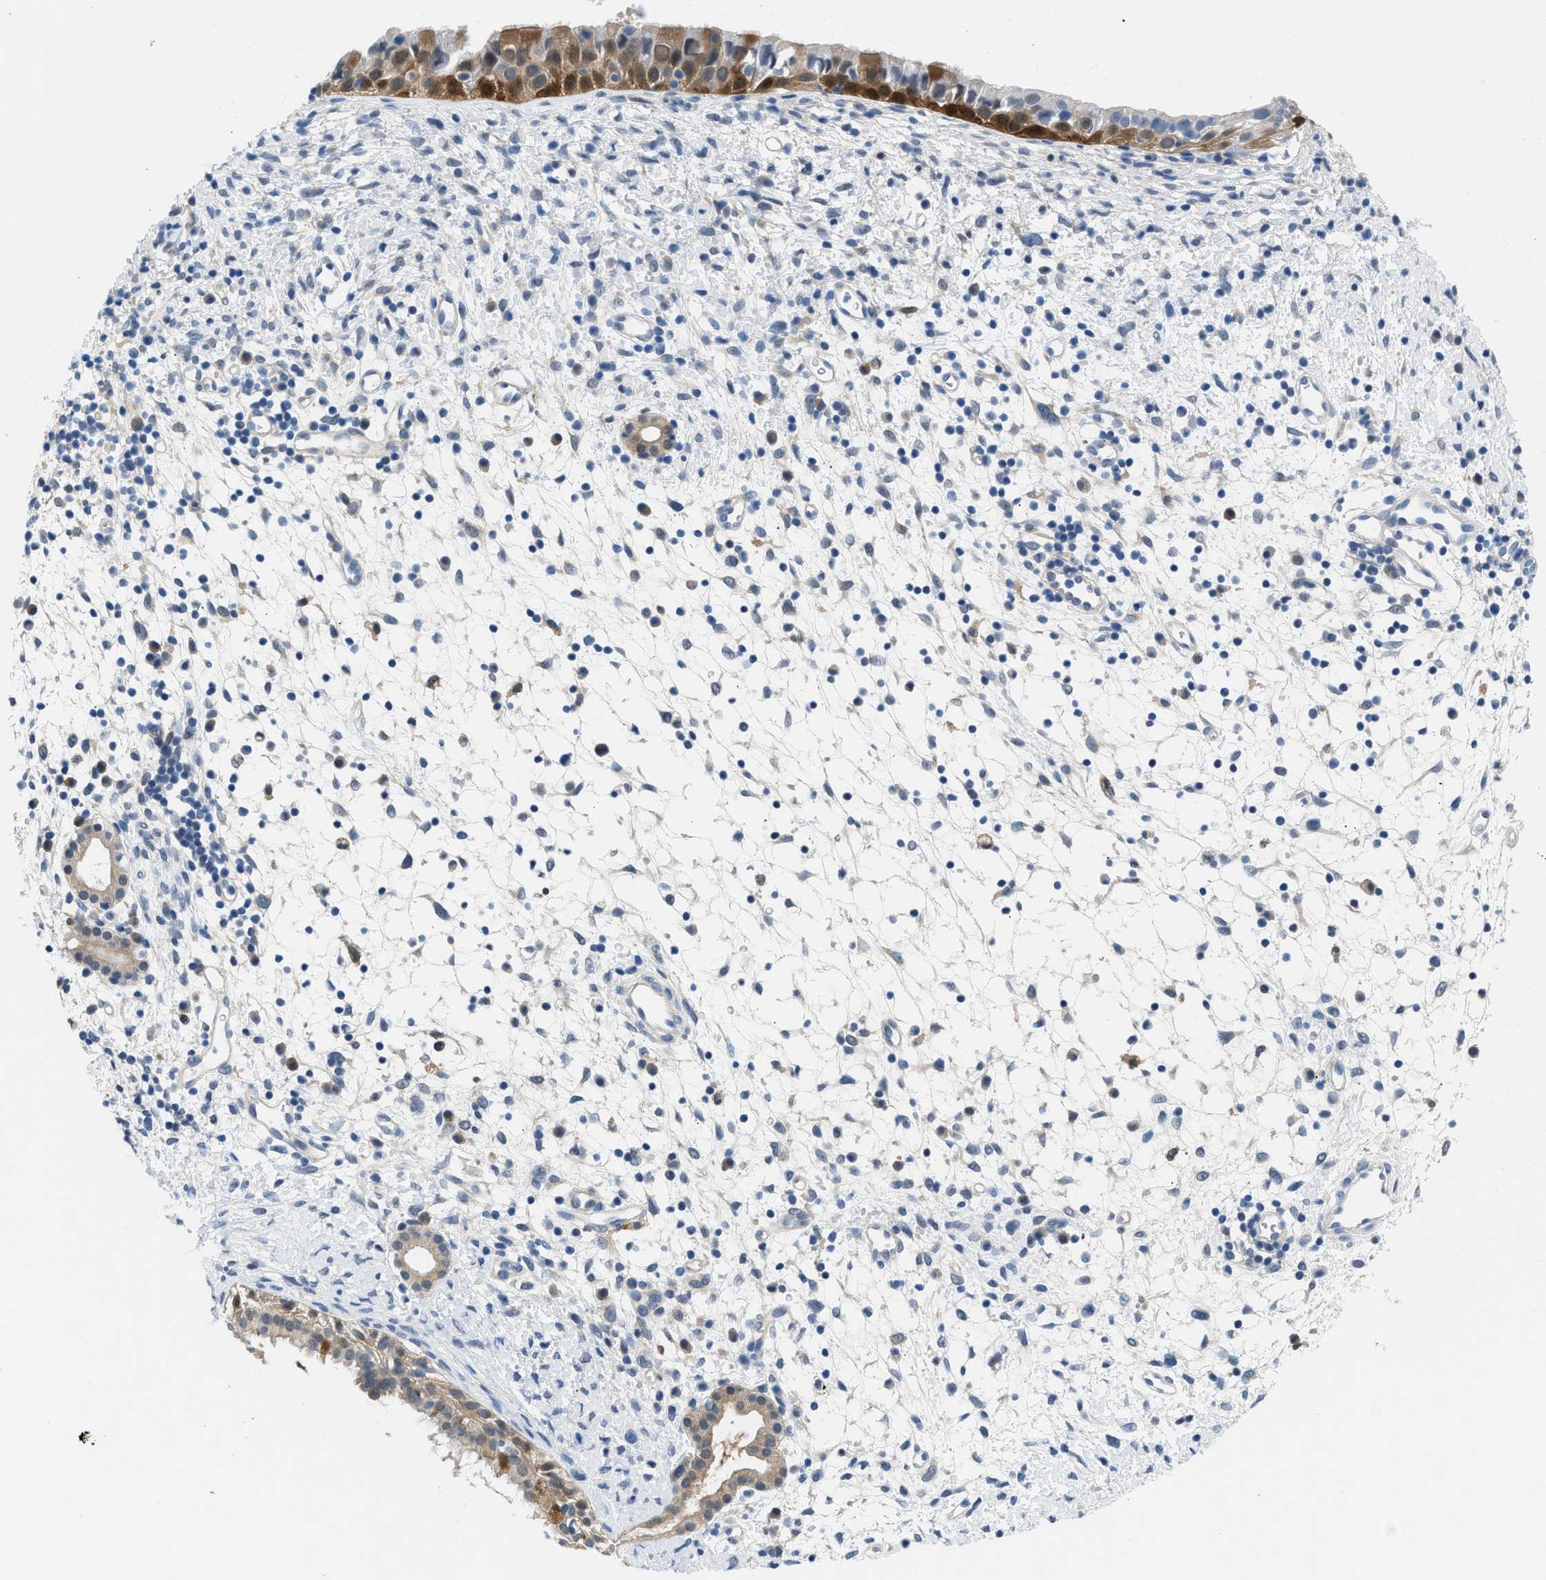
{"staining": {"intensity": "moderate", "quantity": "25%-75%", "location": "cytoplasmic/membranous"}, "tissue": "nasopharynx", "cell_type": "Respiratory epithelial cells", "image_type": "normal", "snomed": [{"axis": "morphology", "description": "Normal tissue, NOS"}, {"axis": "topography", "description": "Nasopharynx"}], "caption": "IHC image of unremarkable human nasopharynx stained for a protein (brown), which exhibits medium levels of moderate cytoplasmic/membranous staining in approximately 25%-75% of respiratory epithelial cells.", "gene": "CBR1", "patient": {"sex": "male", "age": 22}}